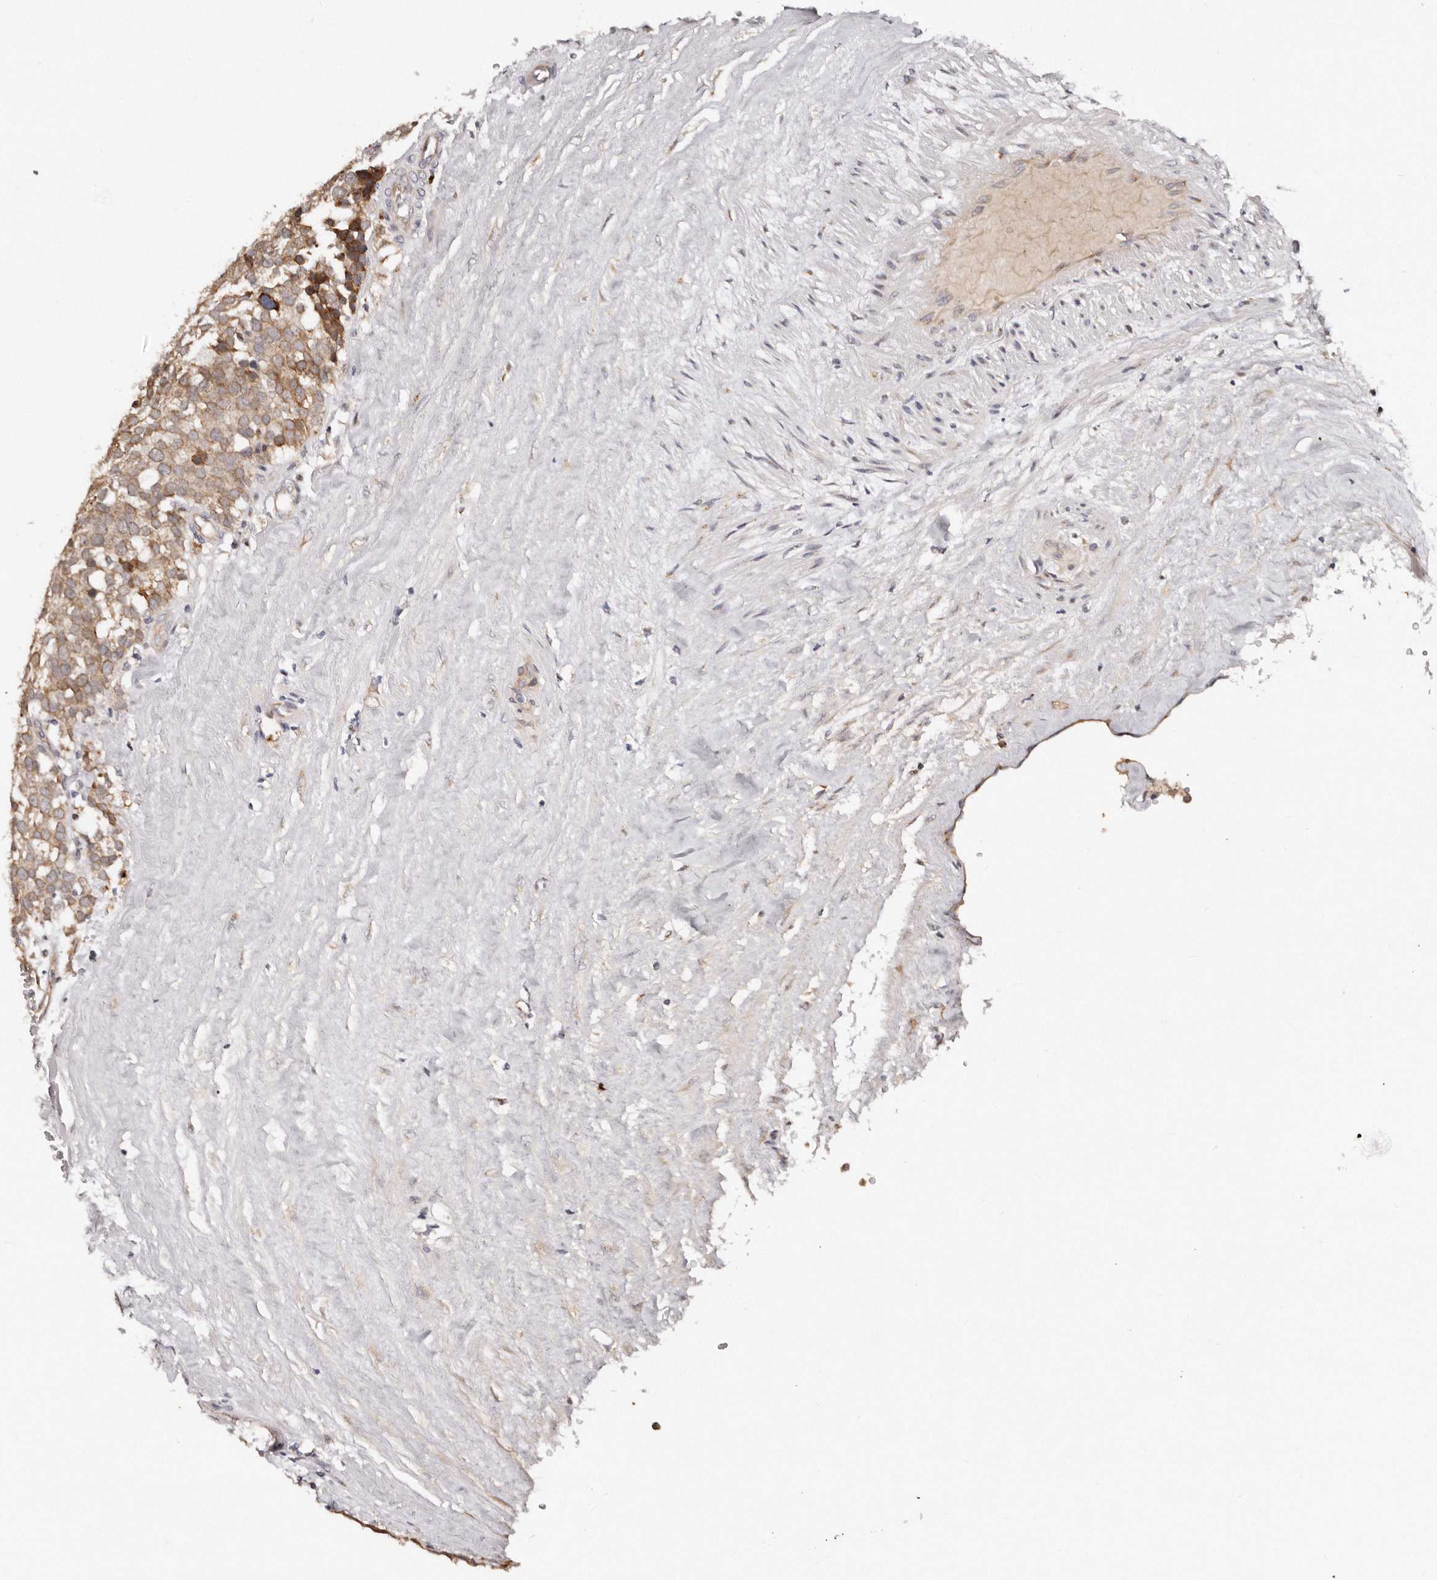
{"staining": {"intensity": "moderate", "quantity": ">75%", "location": "cytoplasmic/membranous"}, "tissue": "testis cancer", "cell_type": "Tumor cells", "image_type": "cancer", "snomed": [{"axis": "morphology", "description": "Seminoma, NOS"}, {"axis": "topography", "description": "Testis"}], "caption": "Brown immunohistochemical staining in testis cancer exhibits moderate cytoplasmic/membranous staining in approximately >75% of tumor cells.", "gene": "DACT2", "patient": {"sex": "male", "age": 71}}